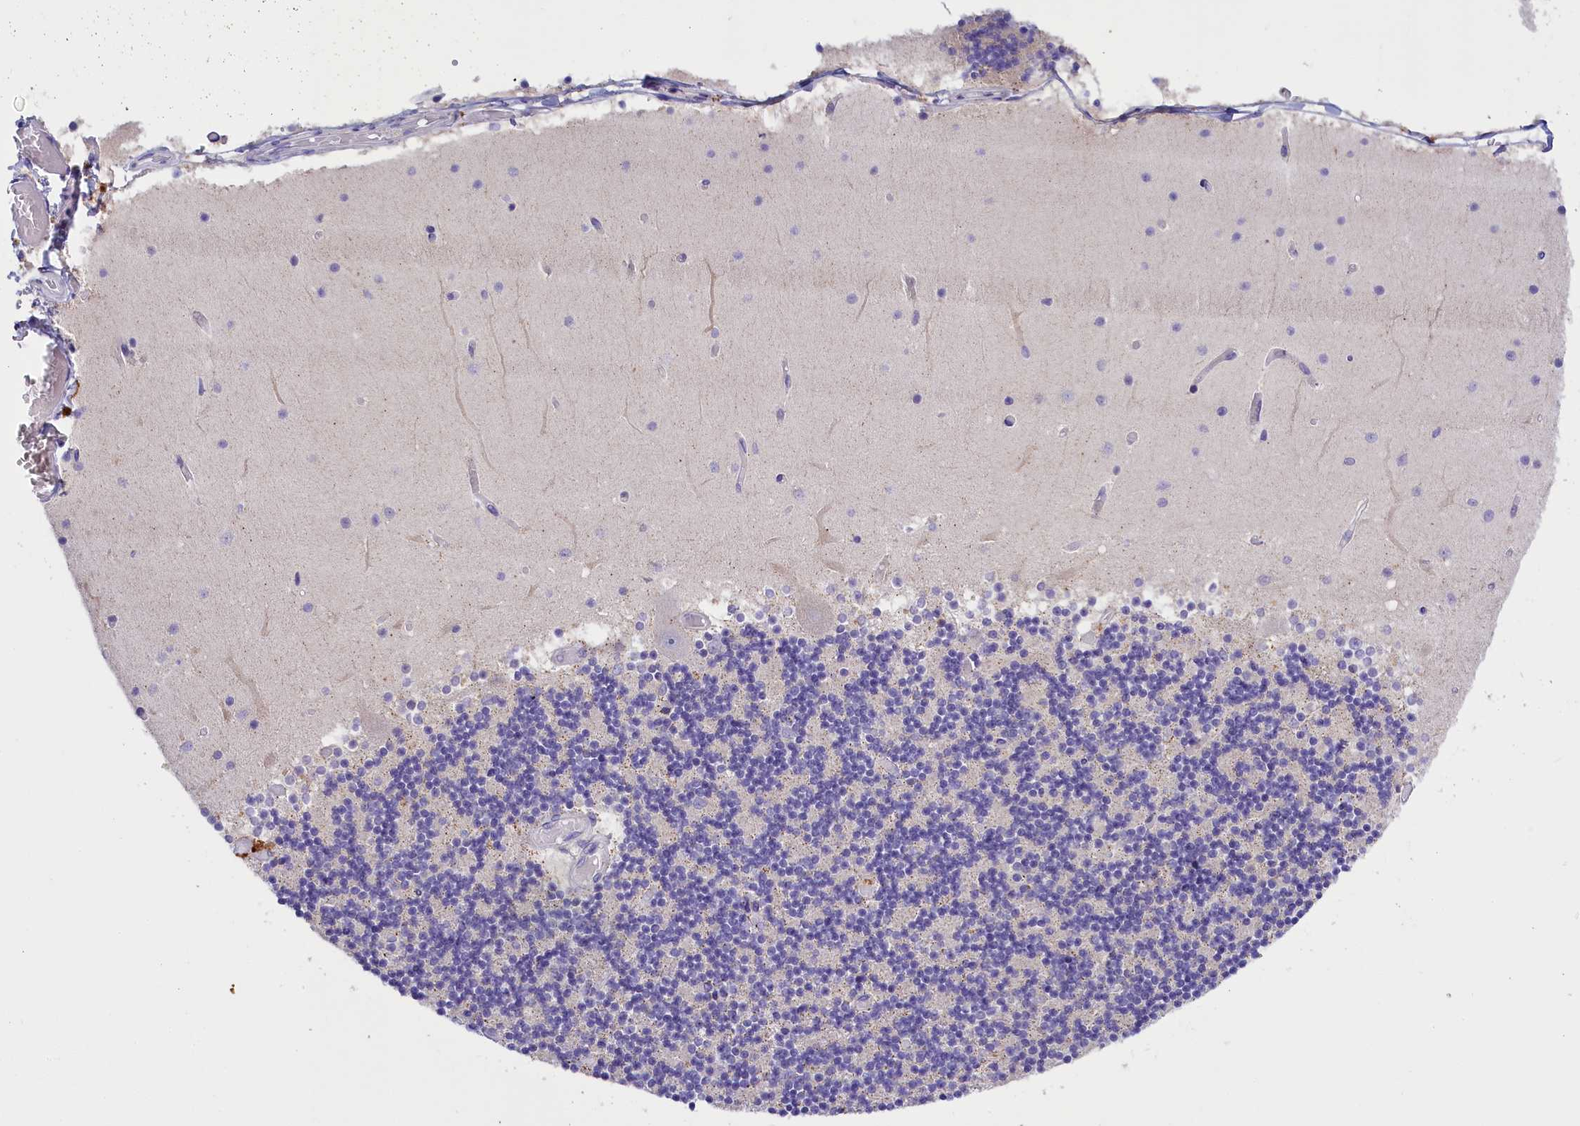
{"staining": {"intensity": "negative", "quantity": "none", "location": "none"}, "tissue": "cerebellum", "cell_type": "Cells in granular layer", "image_type": "normal", "snomed": [{"axis": "morphology", "description": "Normal tissue, NOS"}, {"axis": "topography", "description": "Cerebellum"}], "caption": "Immunohistochemistry photomicrograph of normal cerebellum: cerebellum stained with DAB exhibits no significant protein positivity in cells in granular layer.", "gene": "RTTN", "patient": {"sex": "female", "age": 28}}